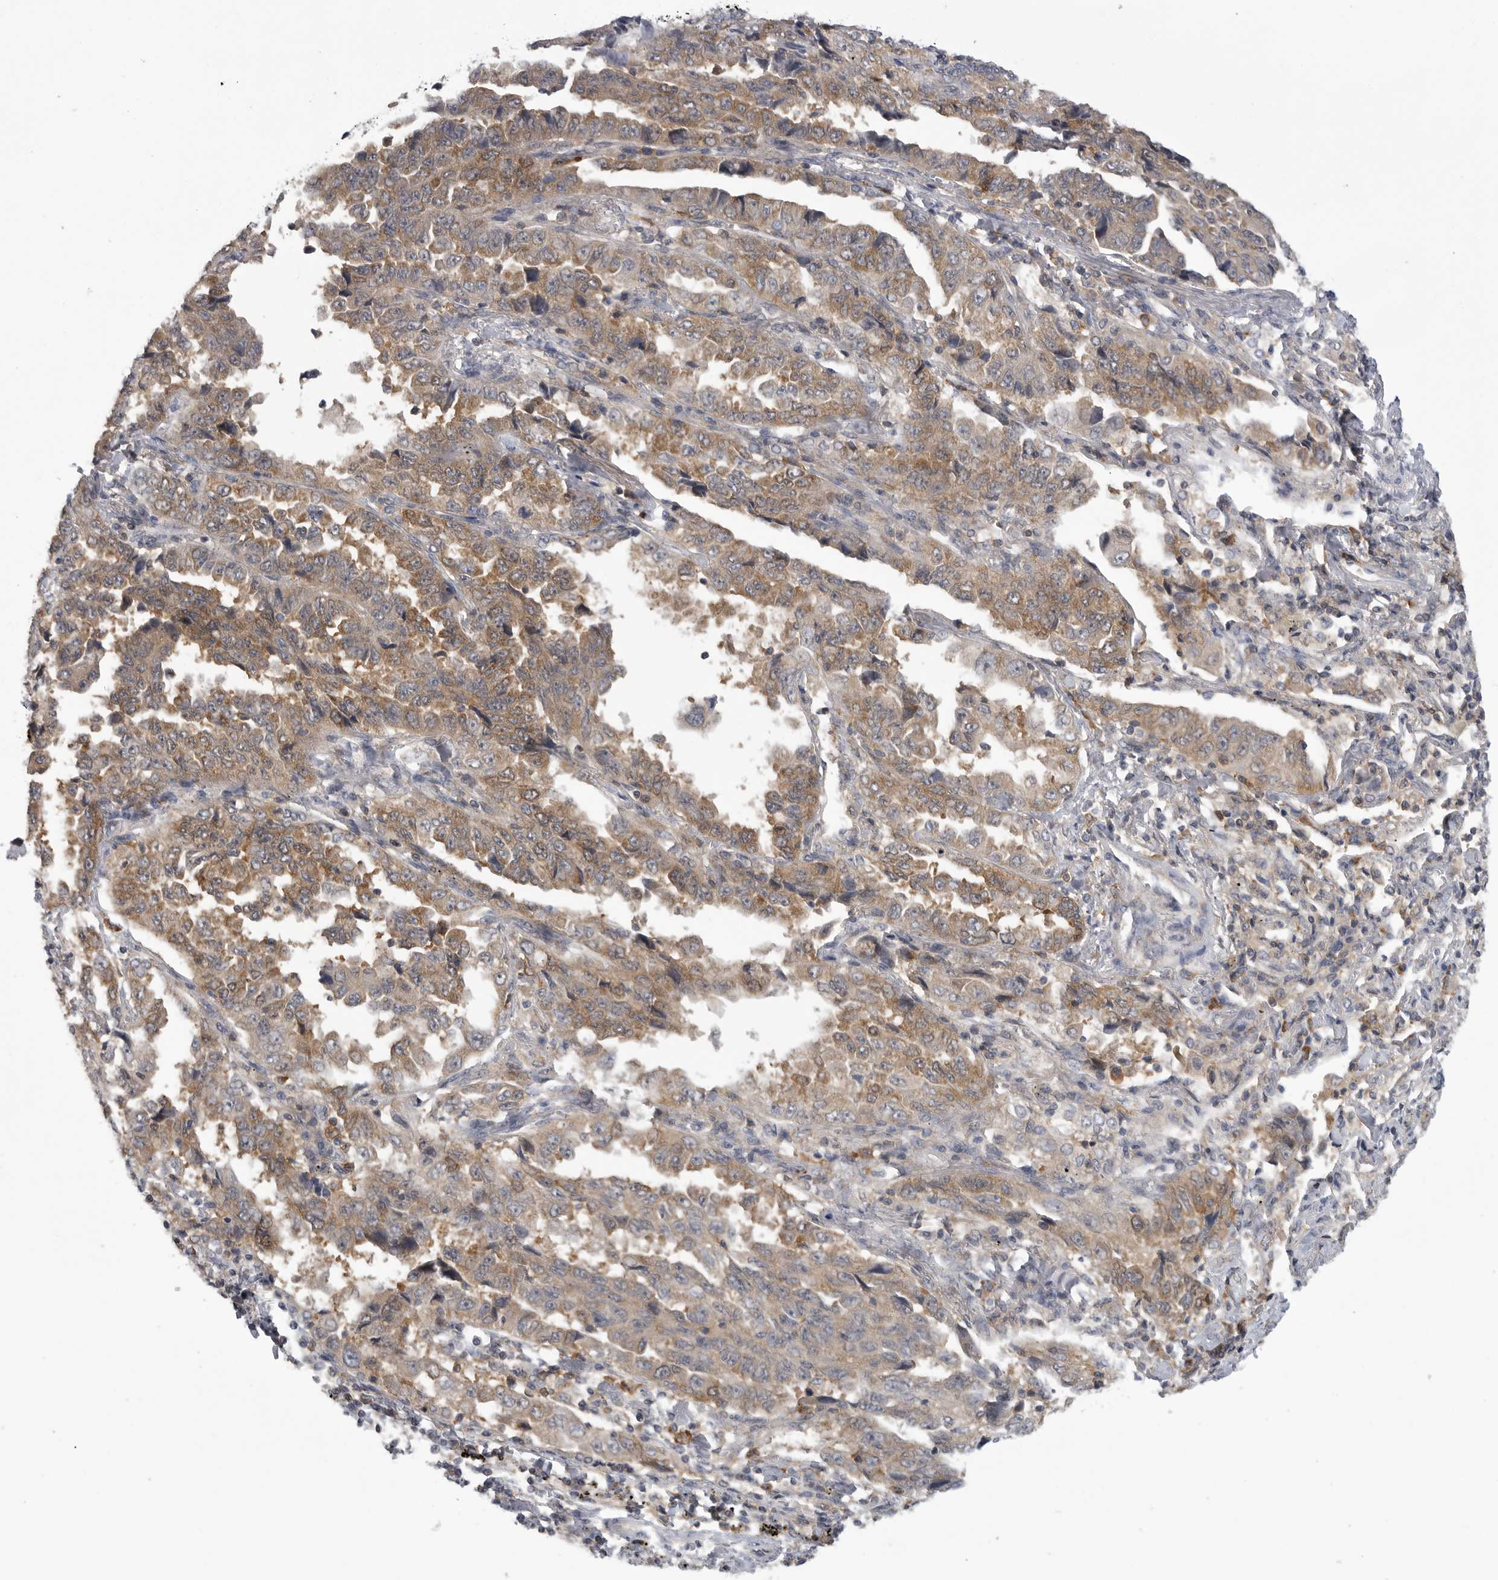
{"staining": {"intensity": "moderate", "quantity": ">75%", "location": "cytoplasmic/membranous"}, "tissue": "lung cancer", "cell_type": "Tumor cells", "image_type": "cancer", "snomed": [{"axis": "morphology", "description": "Adenocarcinoma, NOS"}, {"axis": "topography", "description": "Lung"}], "caption": "Immunohistochemistry photomicrograph of lung adenocarcinoma stained for a protein (brown), which exhibits medium levels of moderate cytoplasmic/membranous positivity in approximately >75% of tumor cells.", "gene": "CACYBP", "patient": {"sex": "female", "age": 51}}